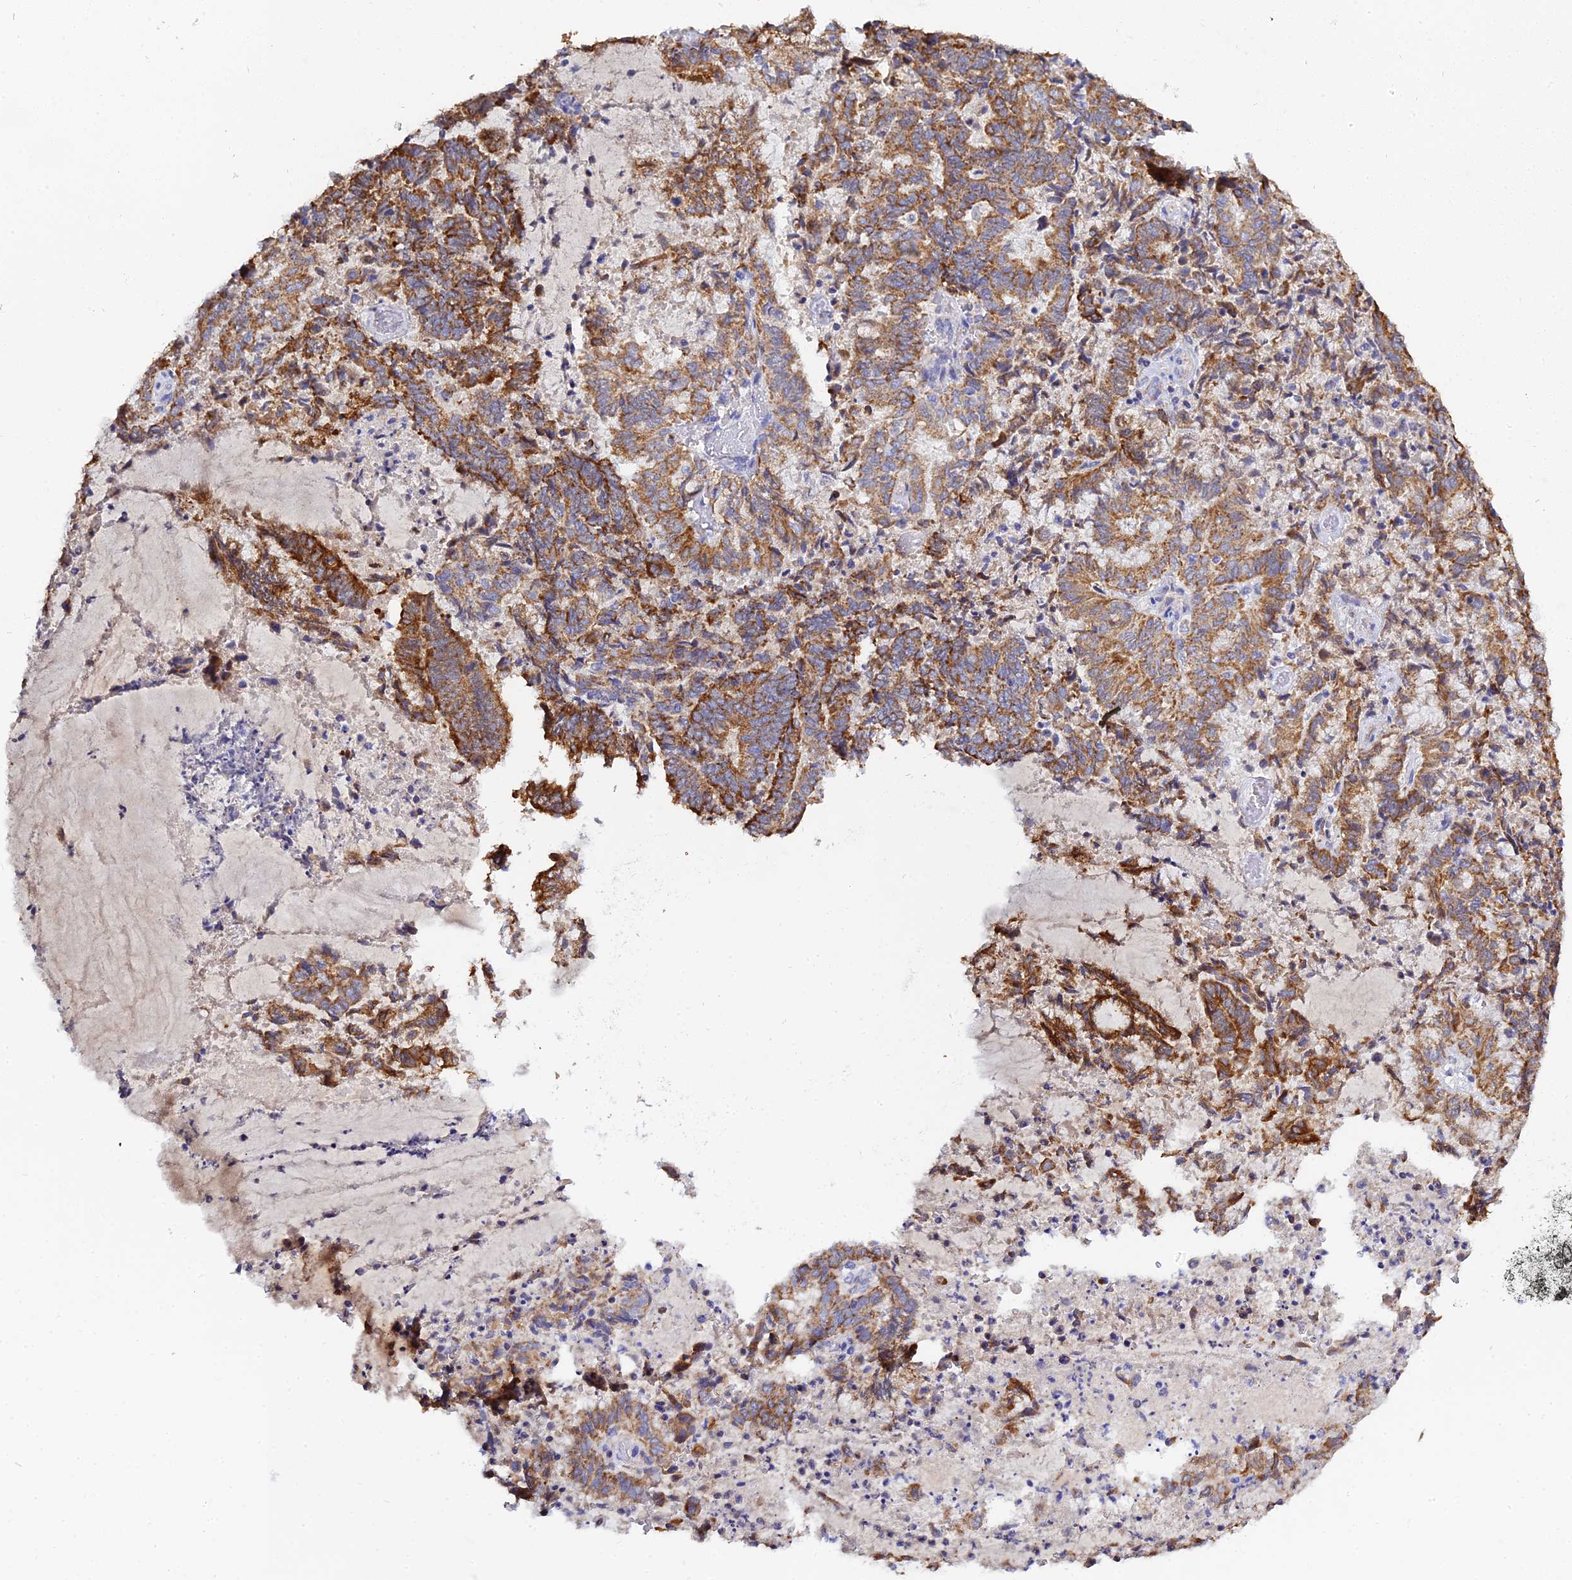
{"staining": {"intensity": "strong", "quantity": ">75%", "location": "cytoplasmic/membranous"}, "tissue": "endometrial cancer", "cell_type": "Tumor cells", "image_type": "cancer", "snomed": [{"axis": "morphology", "description": "Adenocarcinoma, NOS"}, {"axis": "topography", "description": "Endometrium"}], "caption": "Endometrial adenocarcinoma stained with IHC shows strong cytoplasmic/membranous staining in about >75% of tumor cells.", "gene": "ZXDA", "patient": {"sex": "female", "age": 80}}